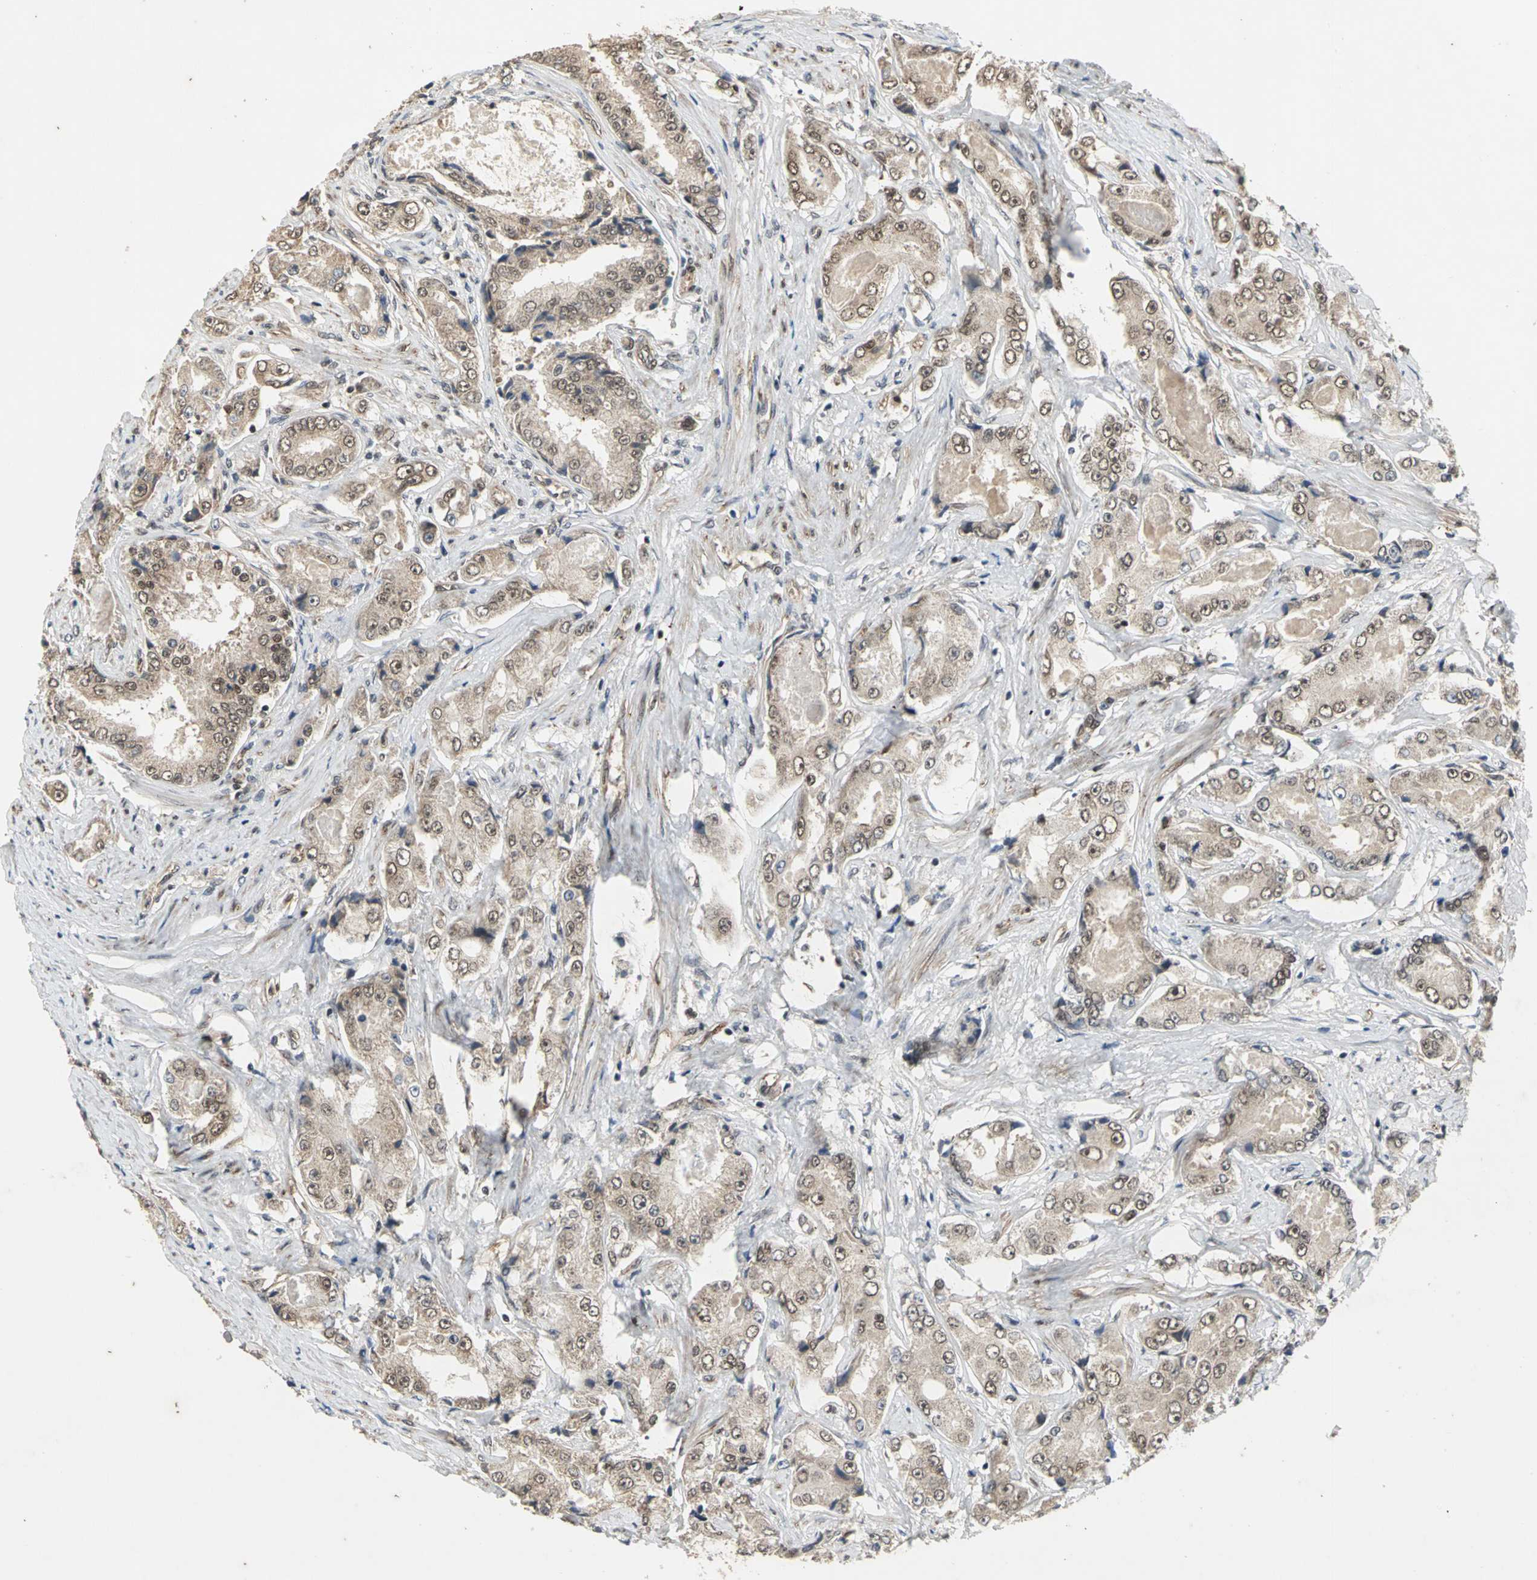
{"staining": {"intensity": "weak", "quantity": "25%-75%", "location": "cytoplasmic/membranous"}, "tissue": "prostate cancer", "cell_type": "Tumor cells", "image_type": "cancer", "snomed": [{"axis": "morphology", "description": "Adenocarcinoma, High grade"}, {"axis": "topography", "description": "Prostate"}], "caption": "Immunohistochemistry image of neoplastic tissue: human prostate adenocarcinoma (high-grade) stained using IHC exhibits low levels of weak protein expression localized specifically in the cytoplasmic/membranous of tumor cells, appearing as a cytoplasmic/membranous brown color.", "gene": "NOTCH3", "patient": {"sex": "male", "age": 73}}